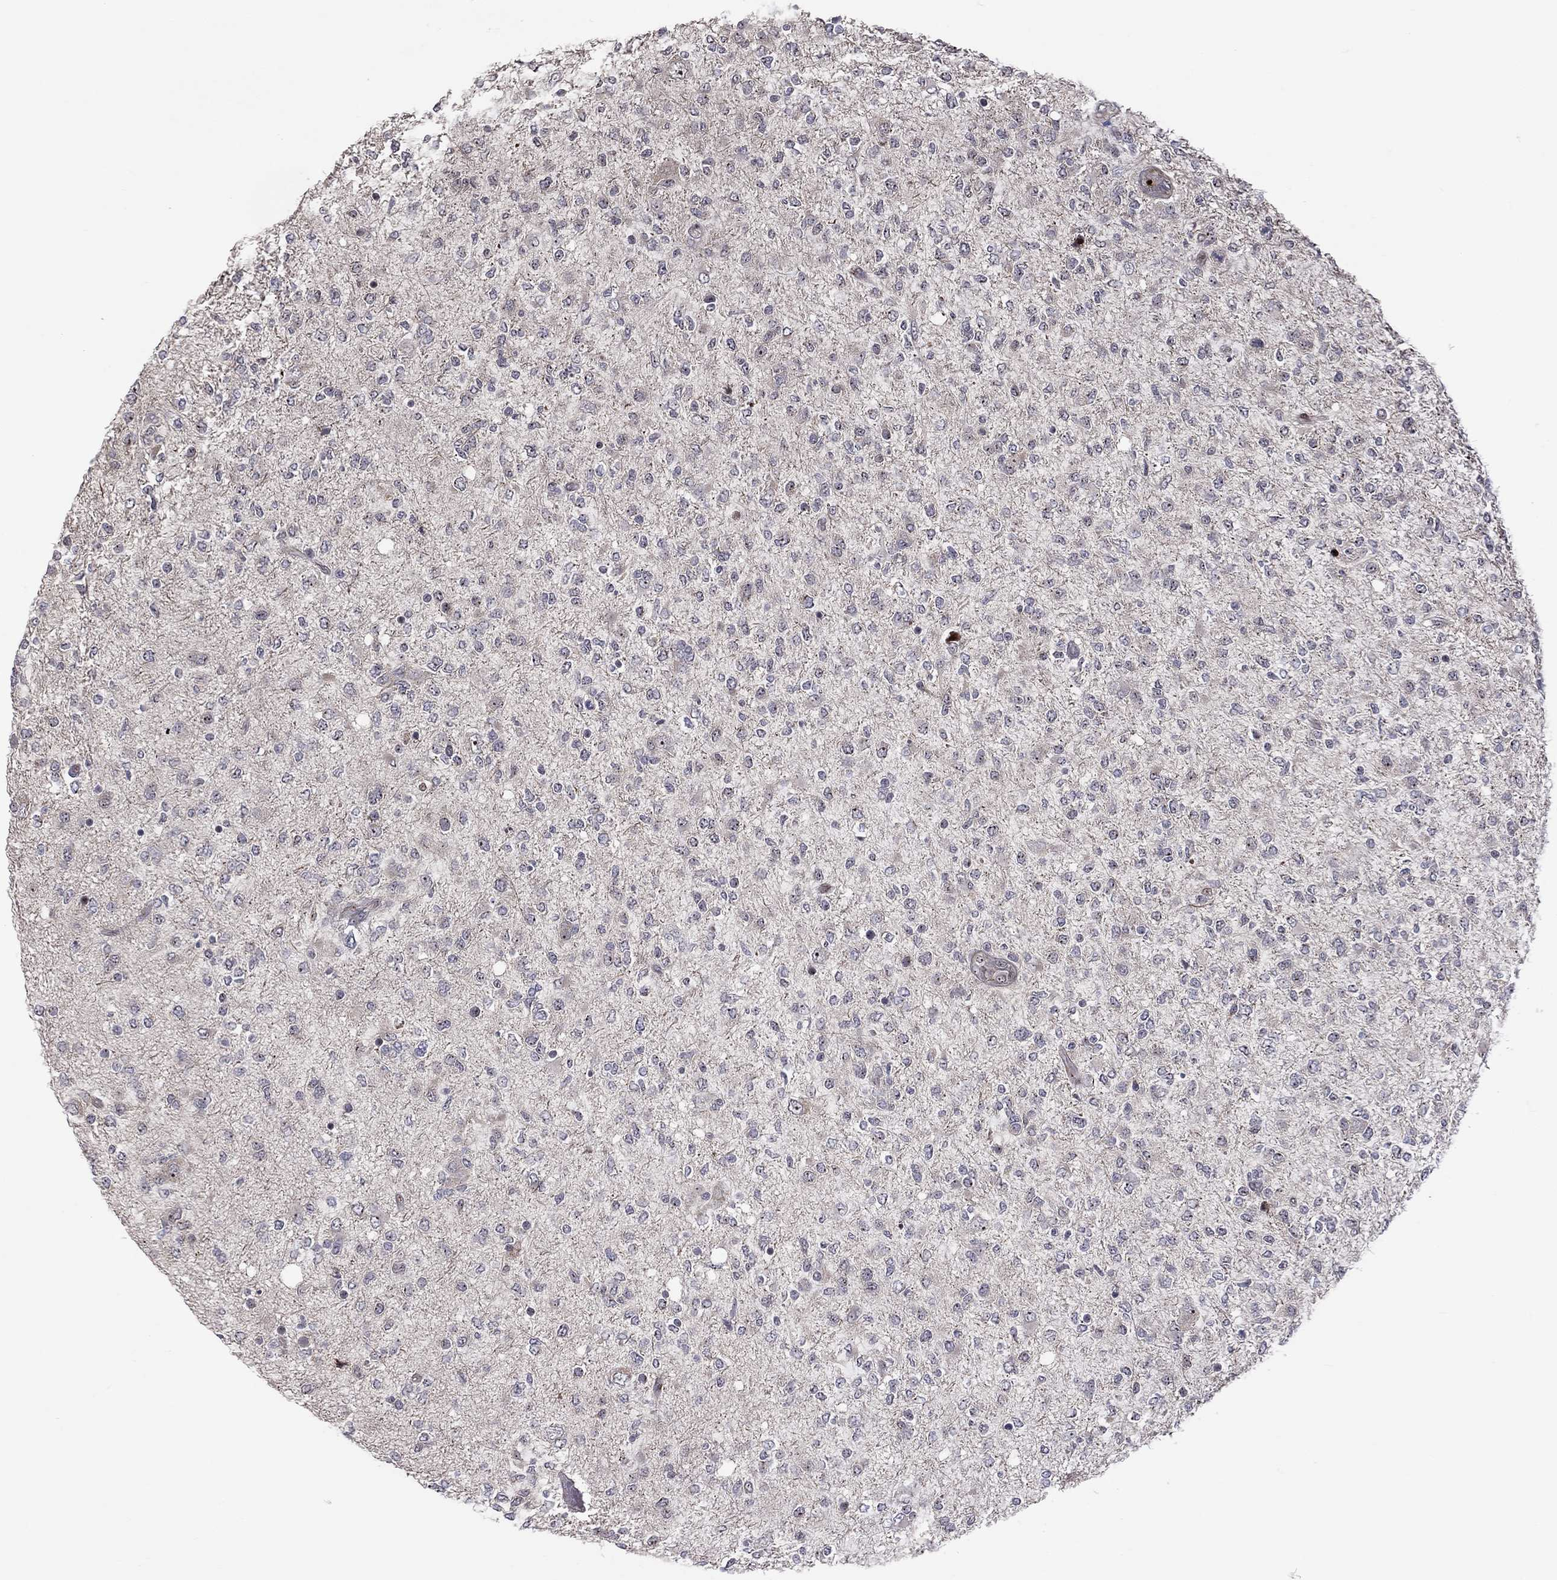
{"staining": {"intensity": "negative", "quantity": "none", "location": "none"}, "tissue": "glioma", "cell_type": "Tumor cells", "image_type": "cancer", "snomed": [{"axis": "morphology", "description": "Glioma, malignant, High grade"}, {"axis": "topography", "description": "Cerebral cortex"}], "caption": "Immunohistochemistry (IHC) image of neoplastic tissue: human malignant high-grade glioma stained with DAB reveals no significant protein staining in tumor cells.", "gene": "VHL", "patient": {"sex": "male", "age": 70}}